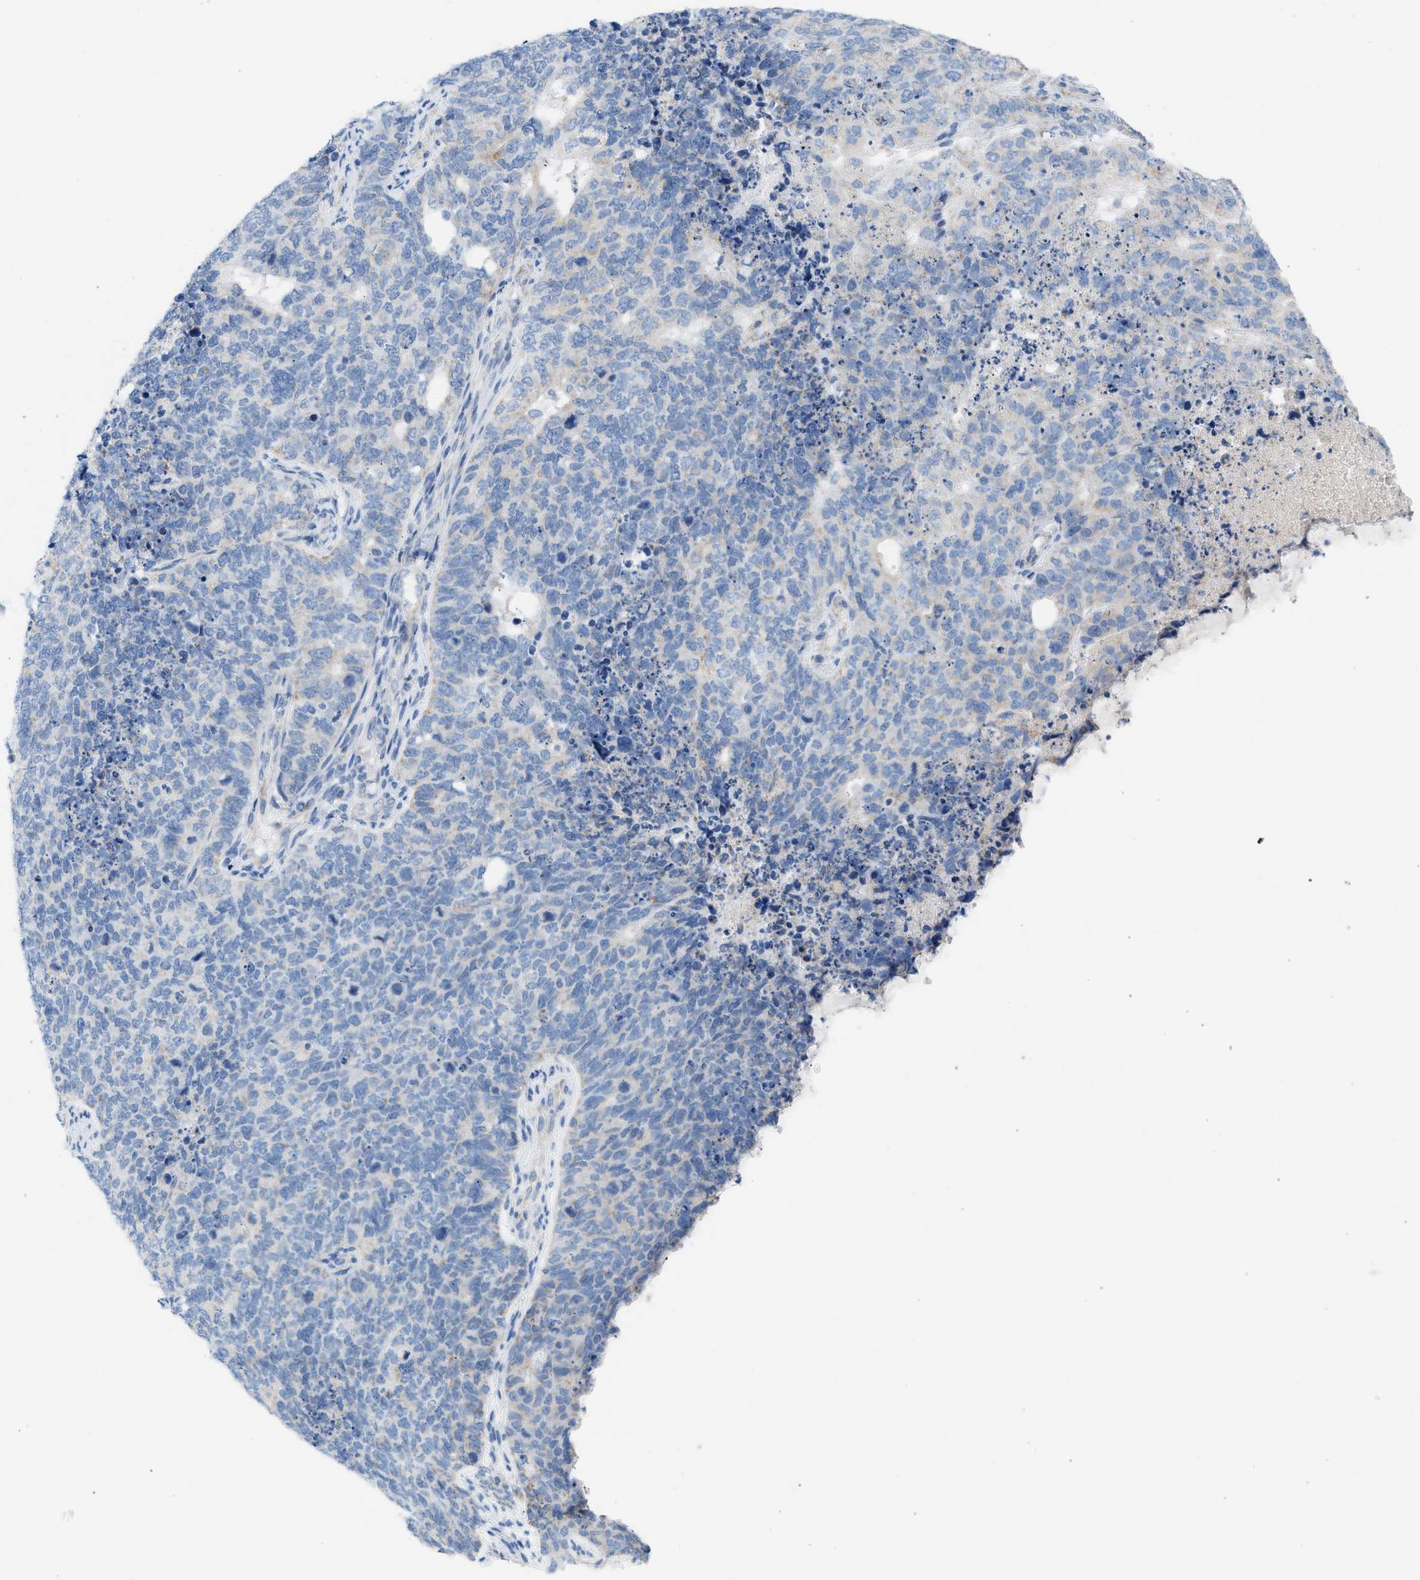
{"staining": {"intensity": "negative", "quantity": "none", "location": "none"}, "tissue": "cervical cancer", "cell_type": "Tumor cells", "image_type": "cancer", "snomed": [{"axis": "morphology", "description": "Squamous cell carcinoma, NOS"}, {"axis": "topography", "description": "Cervix"}], "caption": "An immunohistochemistry (IHC) photomicrograph of cervical cancer is shown. There is no staining in tumor cells of cervical cancer.", "gene": "NDUFS8", "patient": {"sex": "female", "age": 63}}